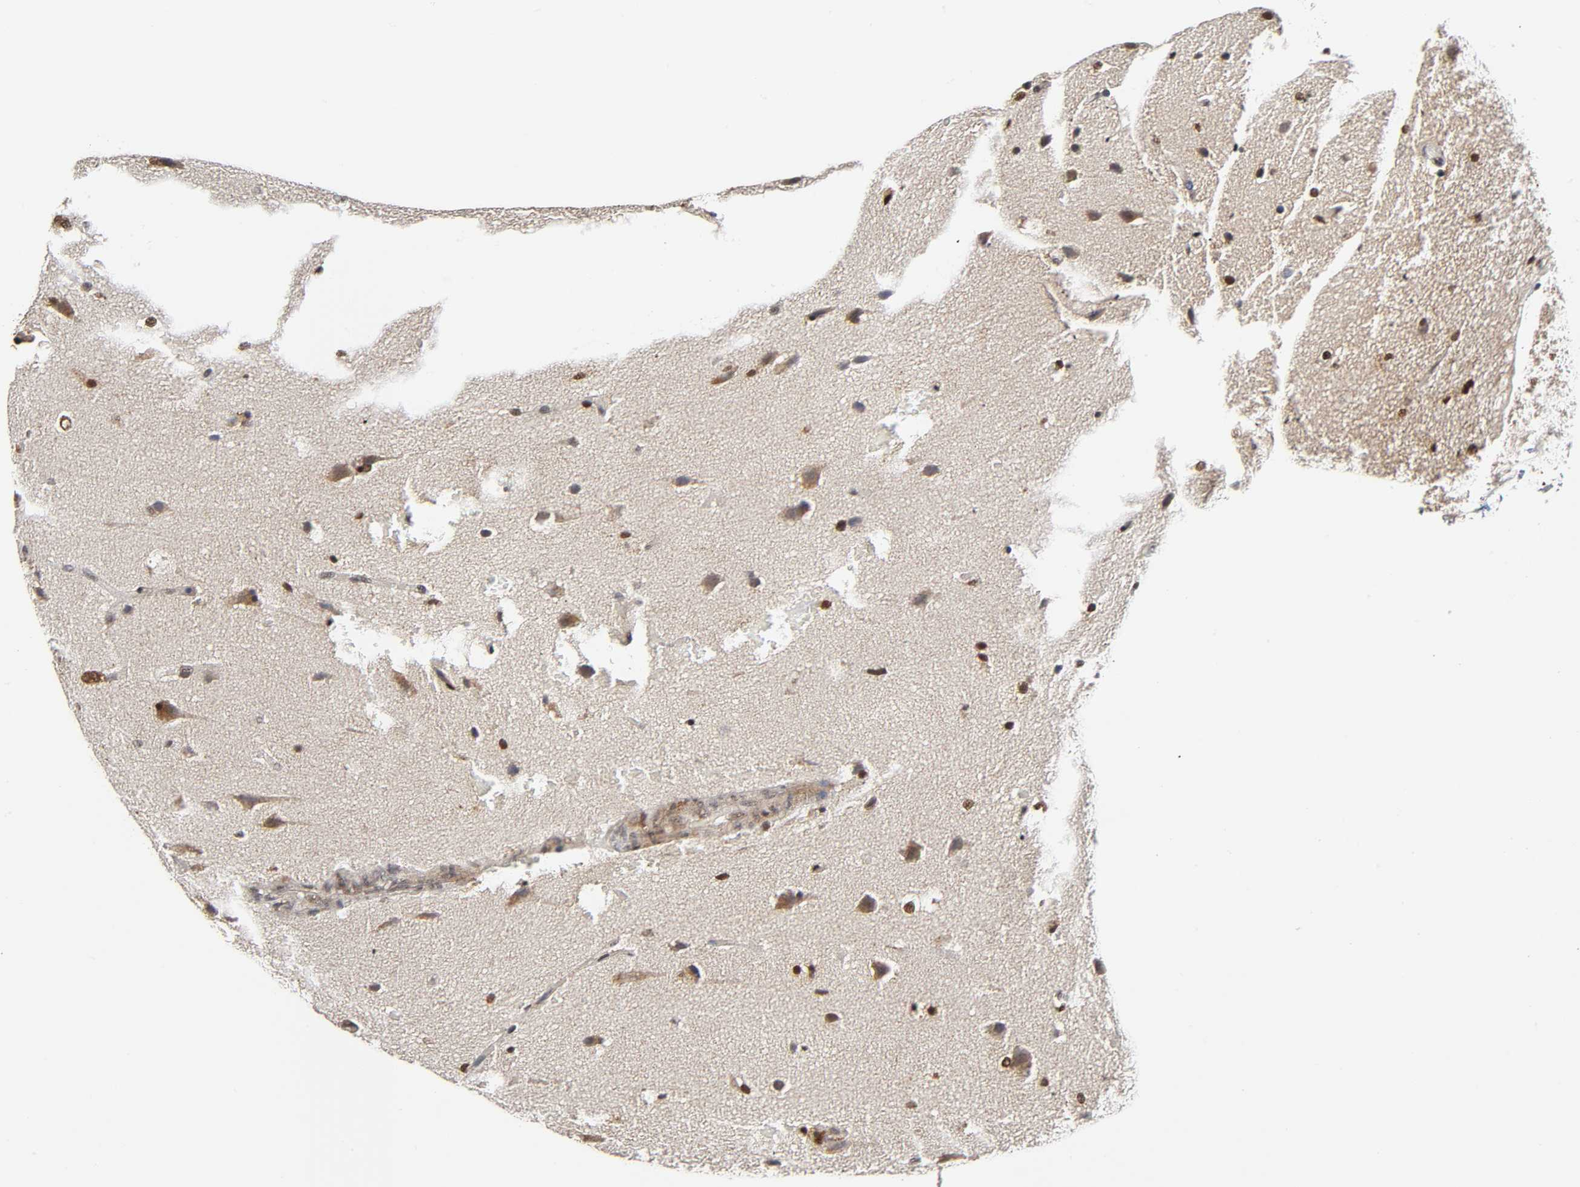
{"staining": {"intensity": "moderate", "quantity": ">75%", "location": "cytoplasmic/membranous,nuclear"}, "tissue": "glioma", "cell_type": "Tumor cells", "image_type": "cancer", "snomed": [{"axis": "morphology", "description": "Glioma, malignant, Low grade"}, {"axis": "topography", "description": "Cerebral cortex"}], "caption": "Glioma tissue shows moderate cytoplasmic/membranous and nuclear staining in approximately >75% of tumor cells", "gene": "KAT2B", "patient": {"sex": "female", "age": 47}}